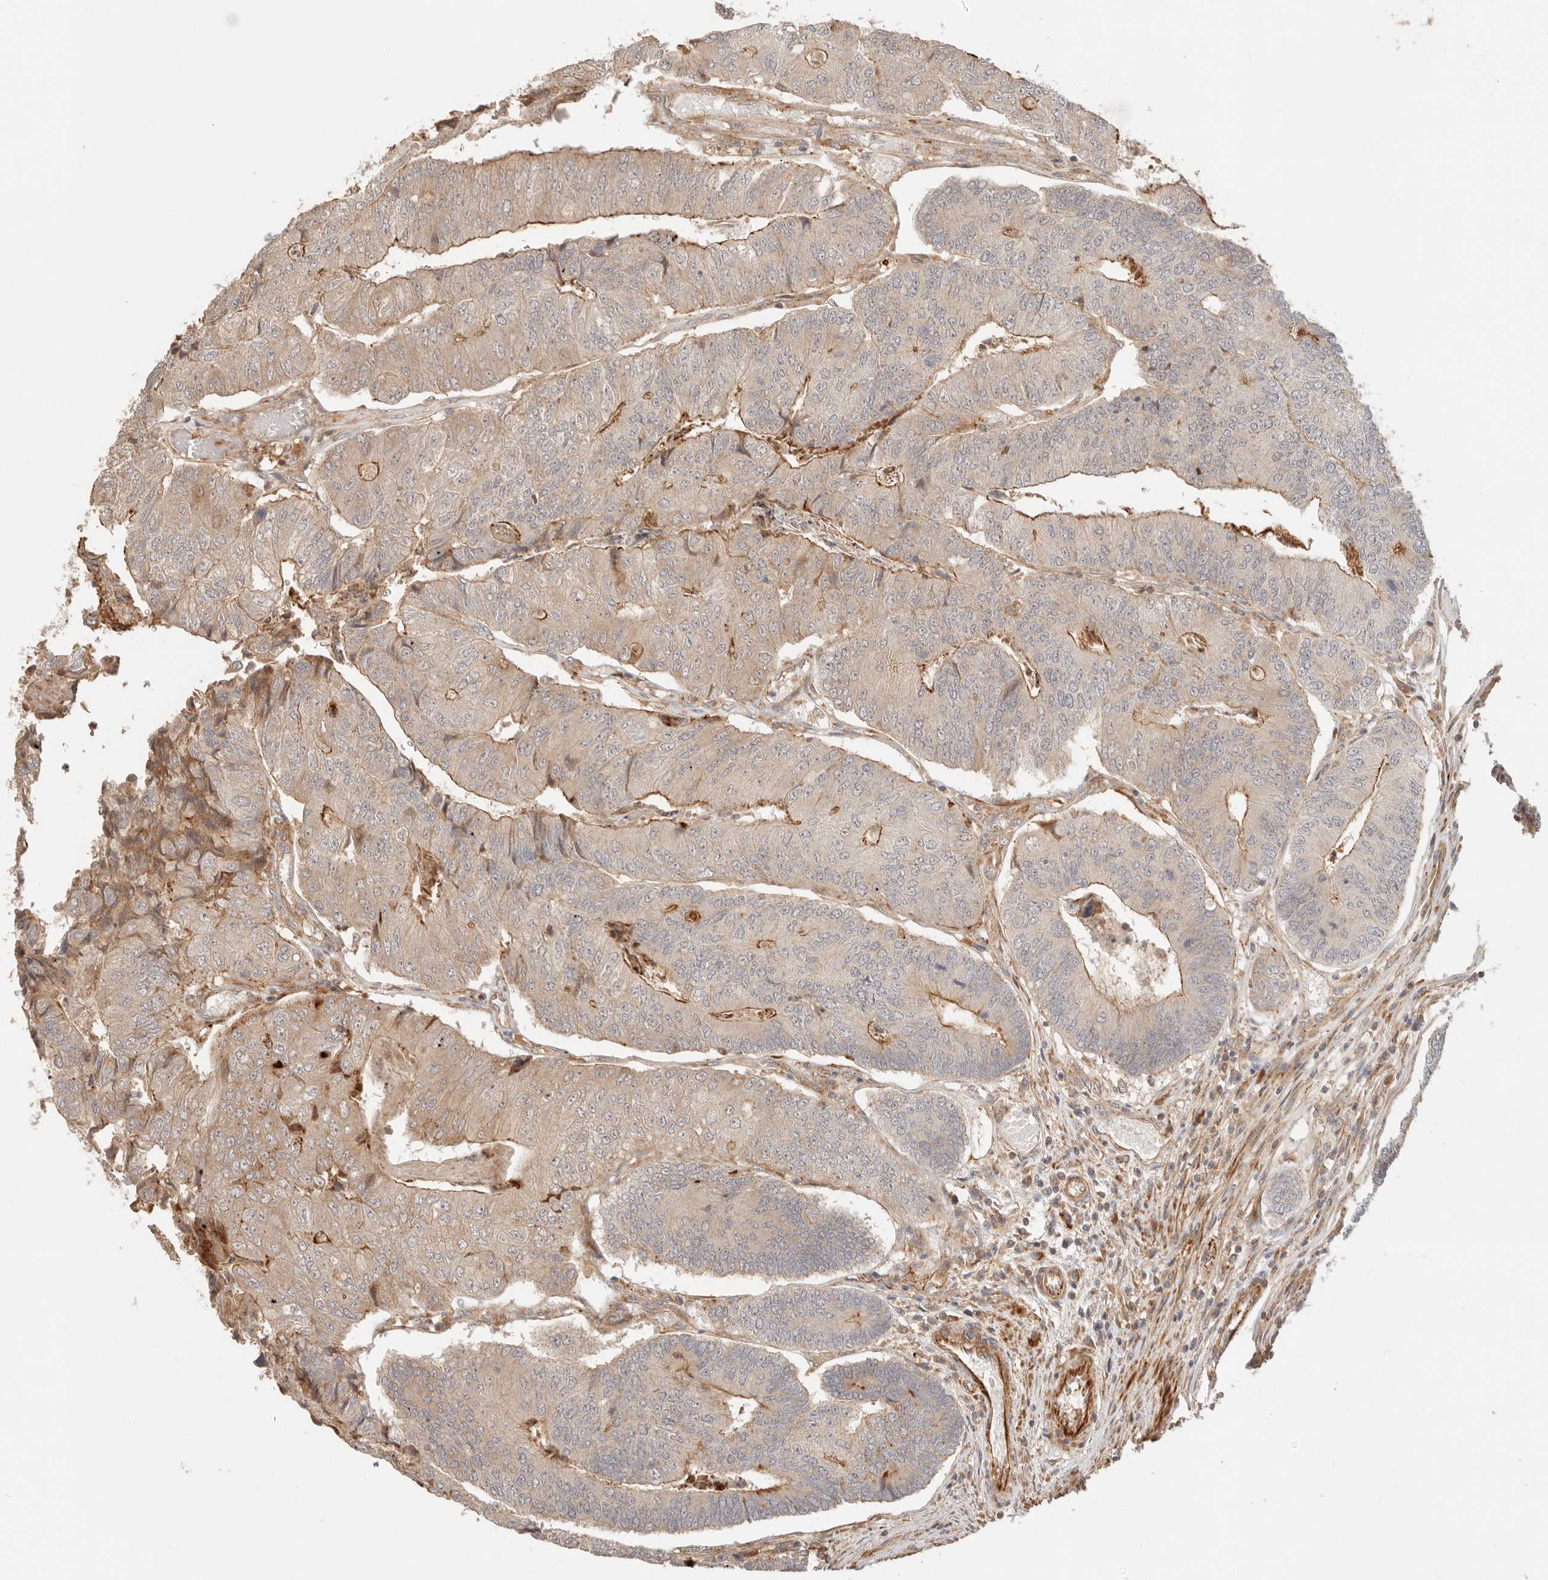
{"staining": {"intensity": "weak", "quantity": "25%-75%", "location": "cytoplasmic/membranous"}, "tissue": "colorectal cancer", "cell_type": "Tumor cells", "image_type": "cancer", "snomed": [{"axis": "morphology", "description": "Adenocarcinoma, NOS"}, {"axis": "topography", "description": "Colon"}], "caption": "Protein staining exhibits weak cytoplasmic/membranous staining in approximately 25%-75% of tumor cells in colorectal cancer (adenocarcinoma).", "gene": "IL1R2", "patient": {"sex": "female", "age": 67}}